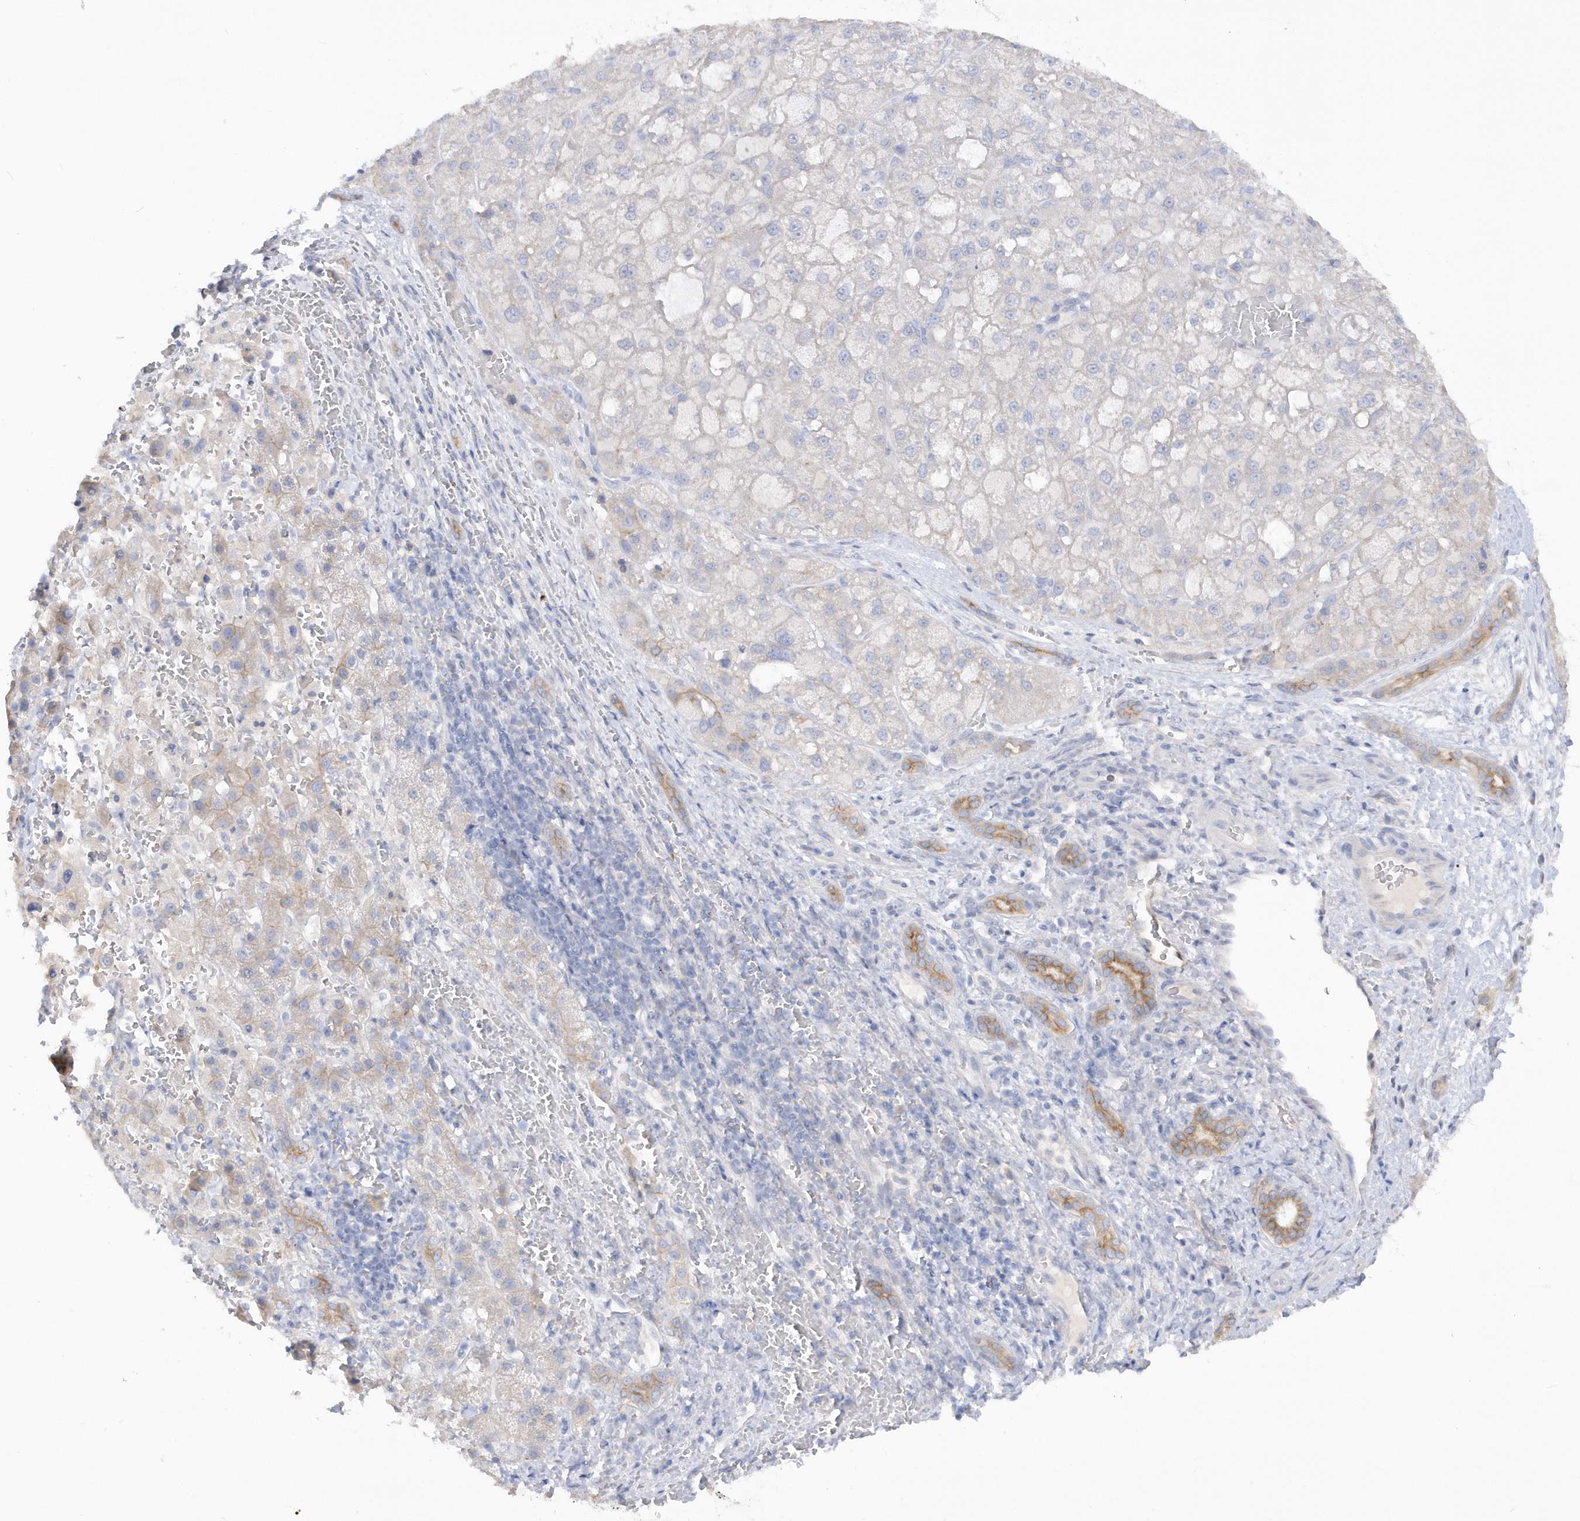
{"staining": {"intensity": "weak", "quantity": "<25%", "location": "cytoplasmic/membranous"}, "tissue": "liver cancer", "cell_type": "Tumor cells", "image_type": "cancer", "snomed": [{"axis": "morphology", "description": "Carcinoma, Hepatocellular, NOS"}, {"axis": "topography", "description": "Liver"}], "caption": "Protein analysis of hepatocellular carcinoma (liver) shows no significant staining in tumor cells.", "gene": "RPE", "patient": {"sex": "male", "age": 57}}